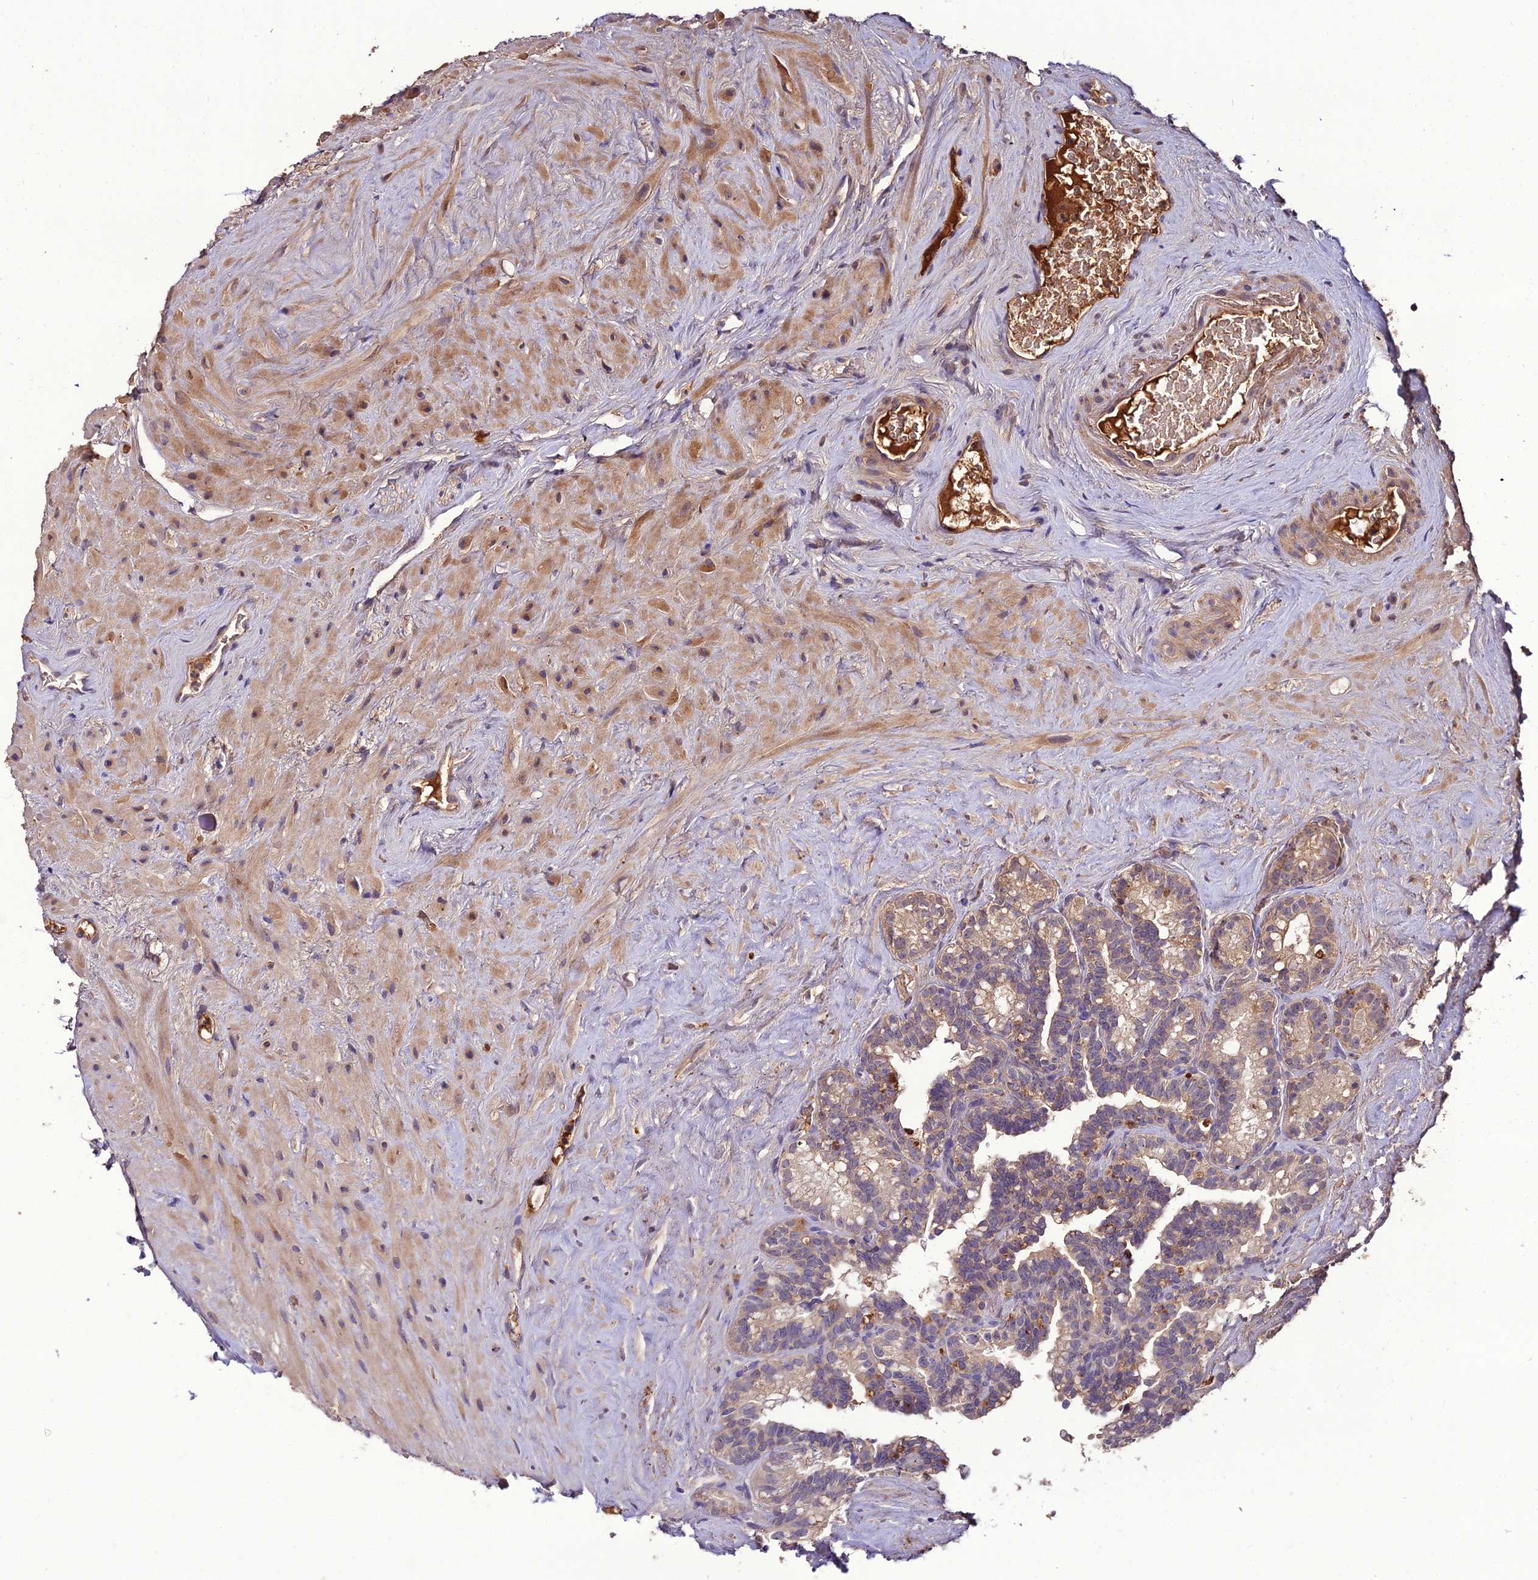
{"staining": {"intensity": "weak", "quantity": ">75%", "location": "cytoplasmic/membranous"}, "tissue": "seminal vesicle", "cell_type": "Glandular cells", "image_type": "normal", "snomed": [{"axis": "morphology", "description": "Normal tissue, NOS"}, {"axis": "topography", "description": "Prostate"}, {"axis": "topography", "description": "Seminal veicle"}], "caption": "The photomicrograph shows immunohistochemical staining of unremarkable seminal vesicle. There is weak cytoplasmic/membranous positivity is identified in about >75% of glandular cells. (DAB (3,3'-diaminobenzidine) IHC with brightfield microscopy, high magnification).", "gene": "KCTD16", "patient": {"sex": "male", "age": 79}}